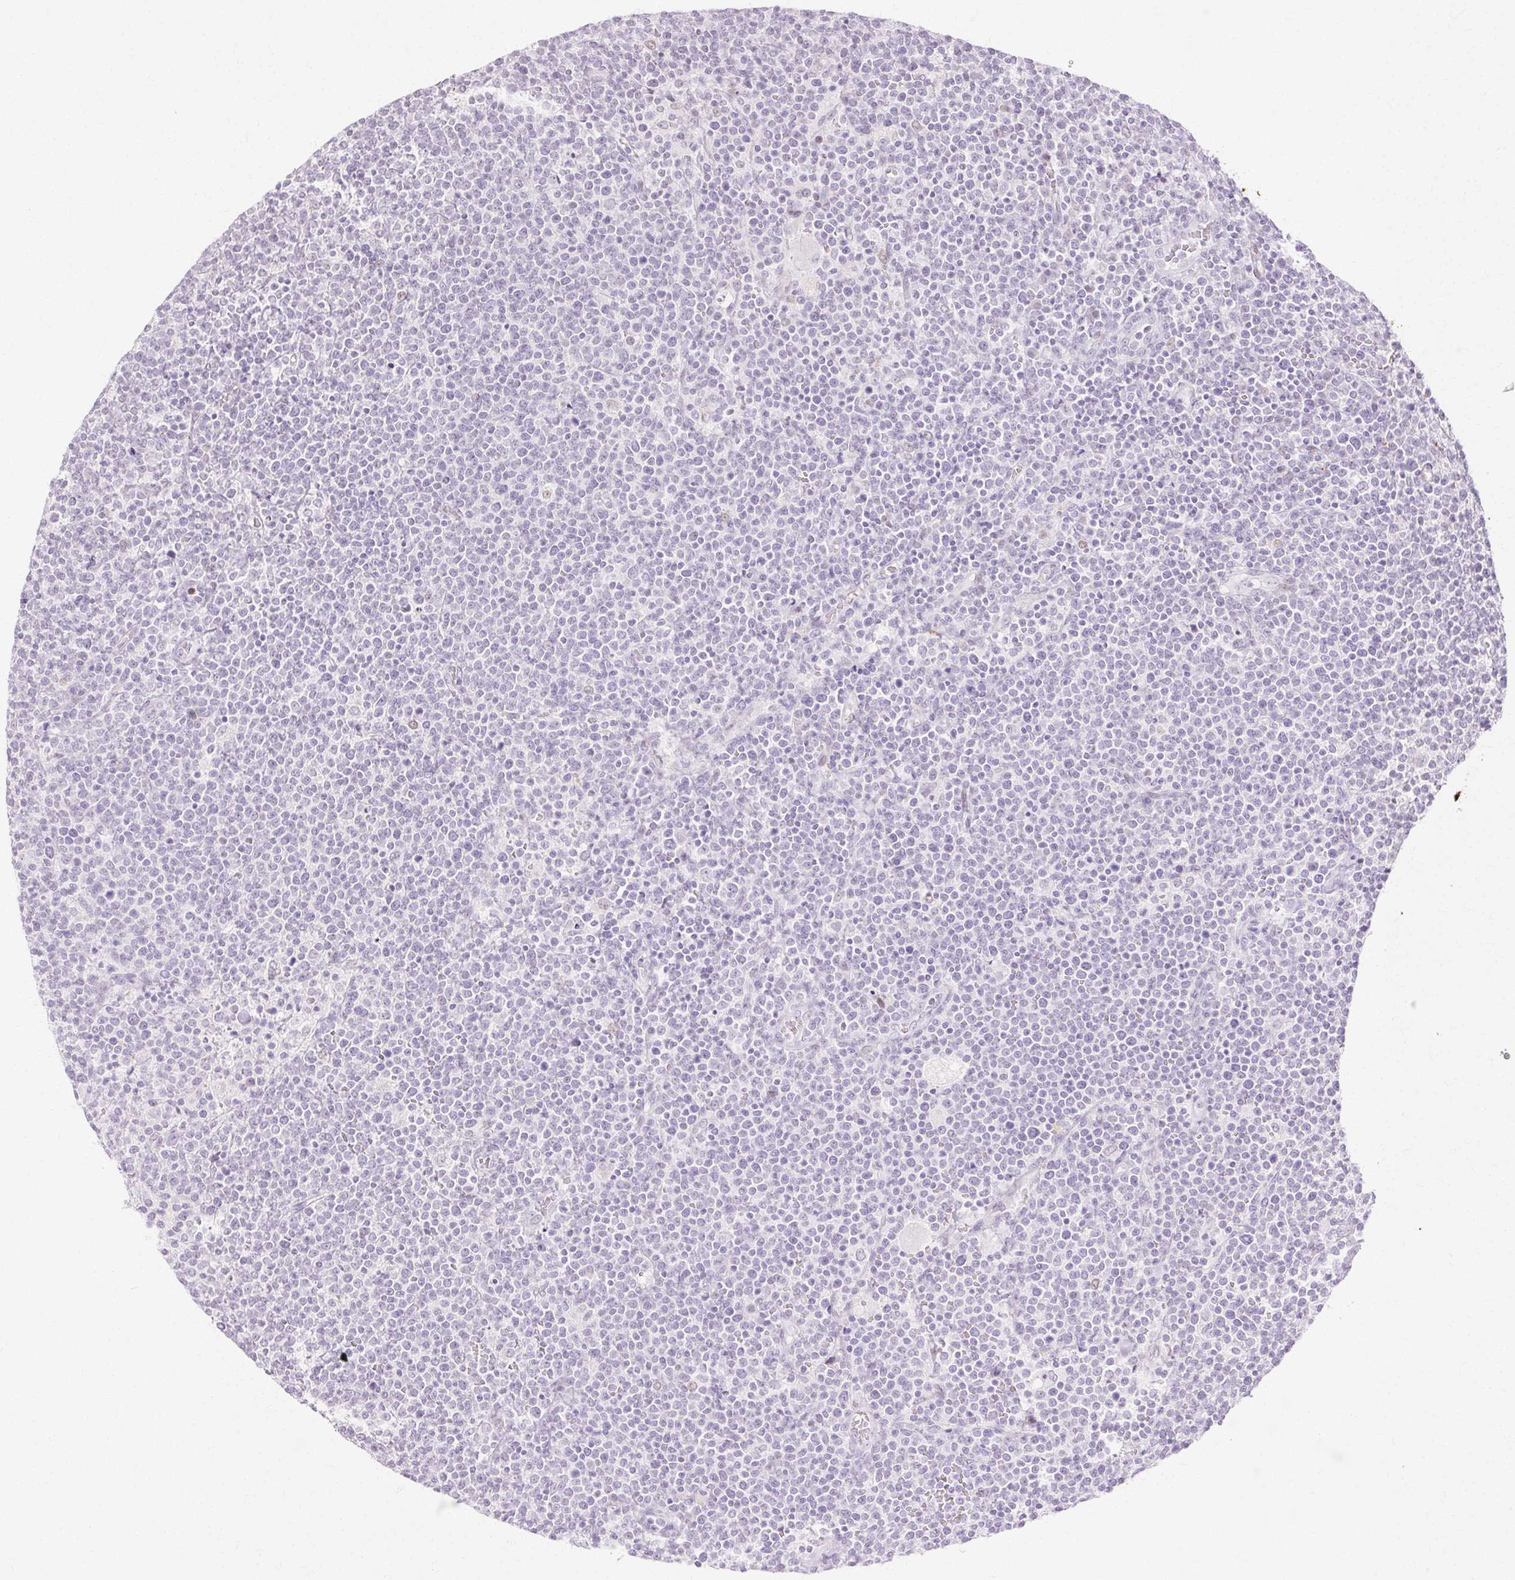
{"staining": {"intensity": "negative", "quantity": "none", "location": "none"}, "tissue": "lymphoma", "cell_type": "Tumor cells", "image_type": "cancer", "snomed": [{"axis": "morphology", "description": "Malignant lymphoma, non-Hodgkin's type, High grade"}, {"axis": "topography", "description": "Lymph node"}], "caption": "High power microscopy image of an IHC micrograph of lymphoma, revealing no significant staining in tumor cells.", "gene": "C3orf49", "patient": {"sex": "male", "age": 61}}